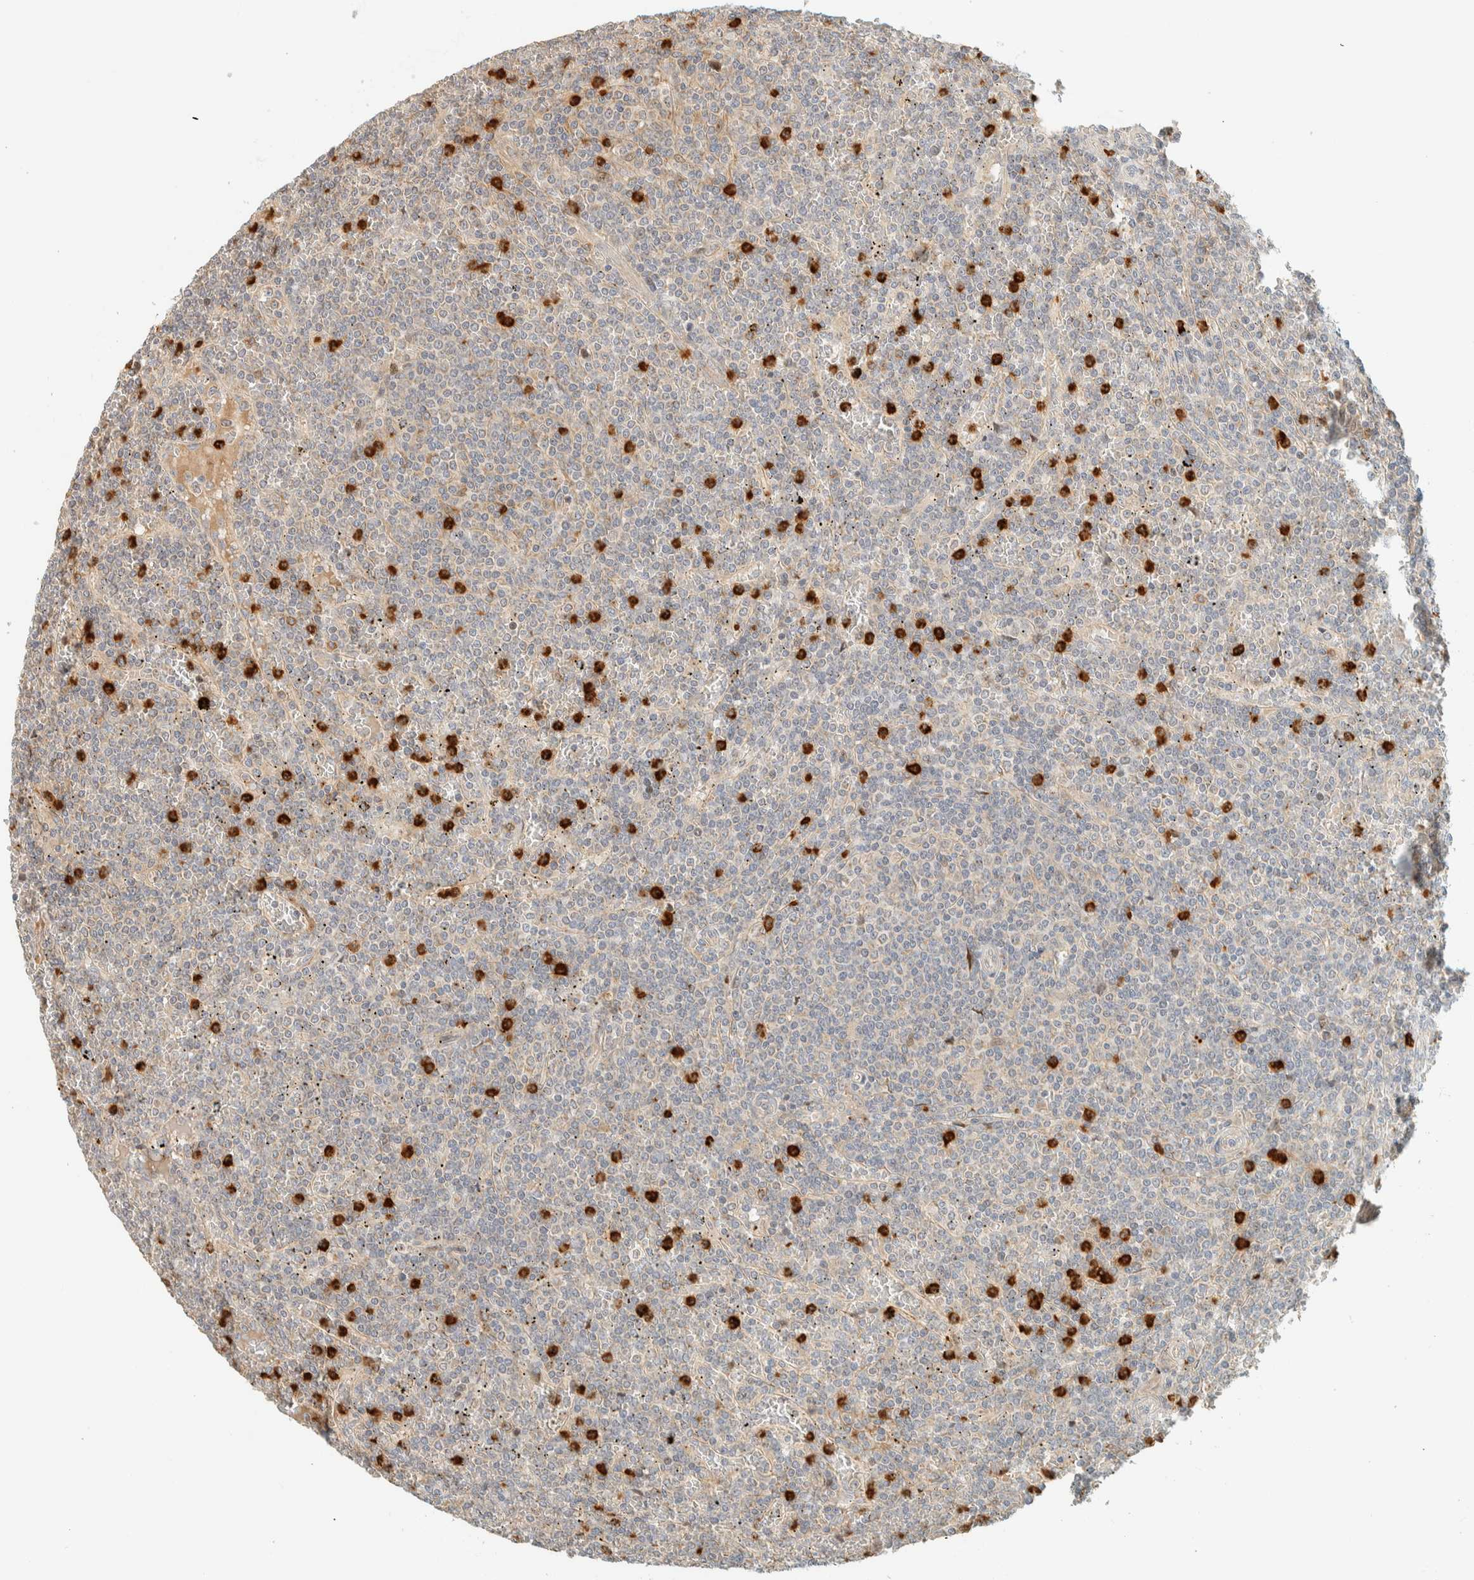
{"staining": {"intensity": "negative", "quantity": "none", "location": "none"}, "tissue": "lymphoma", "cell_type": "Tumor cells", "image_type": "cancer", "snomed": [{"axis": "morphology", "description": "Malignant lymphoma, non-Hodgkin's type, Low grade"}, {"axis": "topography", "description": "Spleen"}], "caption": "IHC photomicrograph of neoplastic tissue: lymphoma stained with DAB exhibits no significant protein staining in tumor cells.", "gene": "CCDC171", "patient": {"sex": "female", "age": 19}}